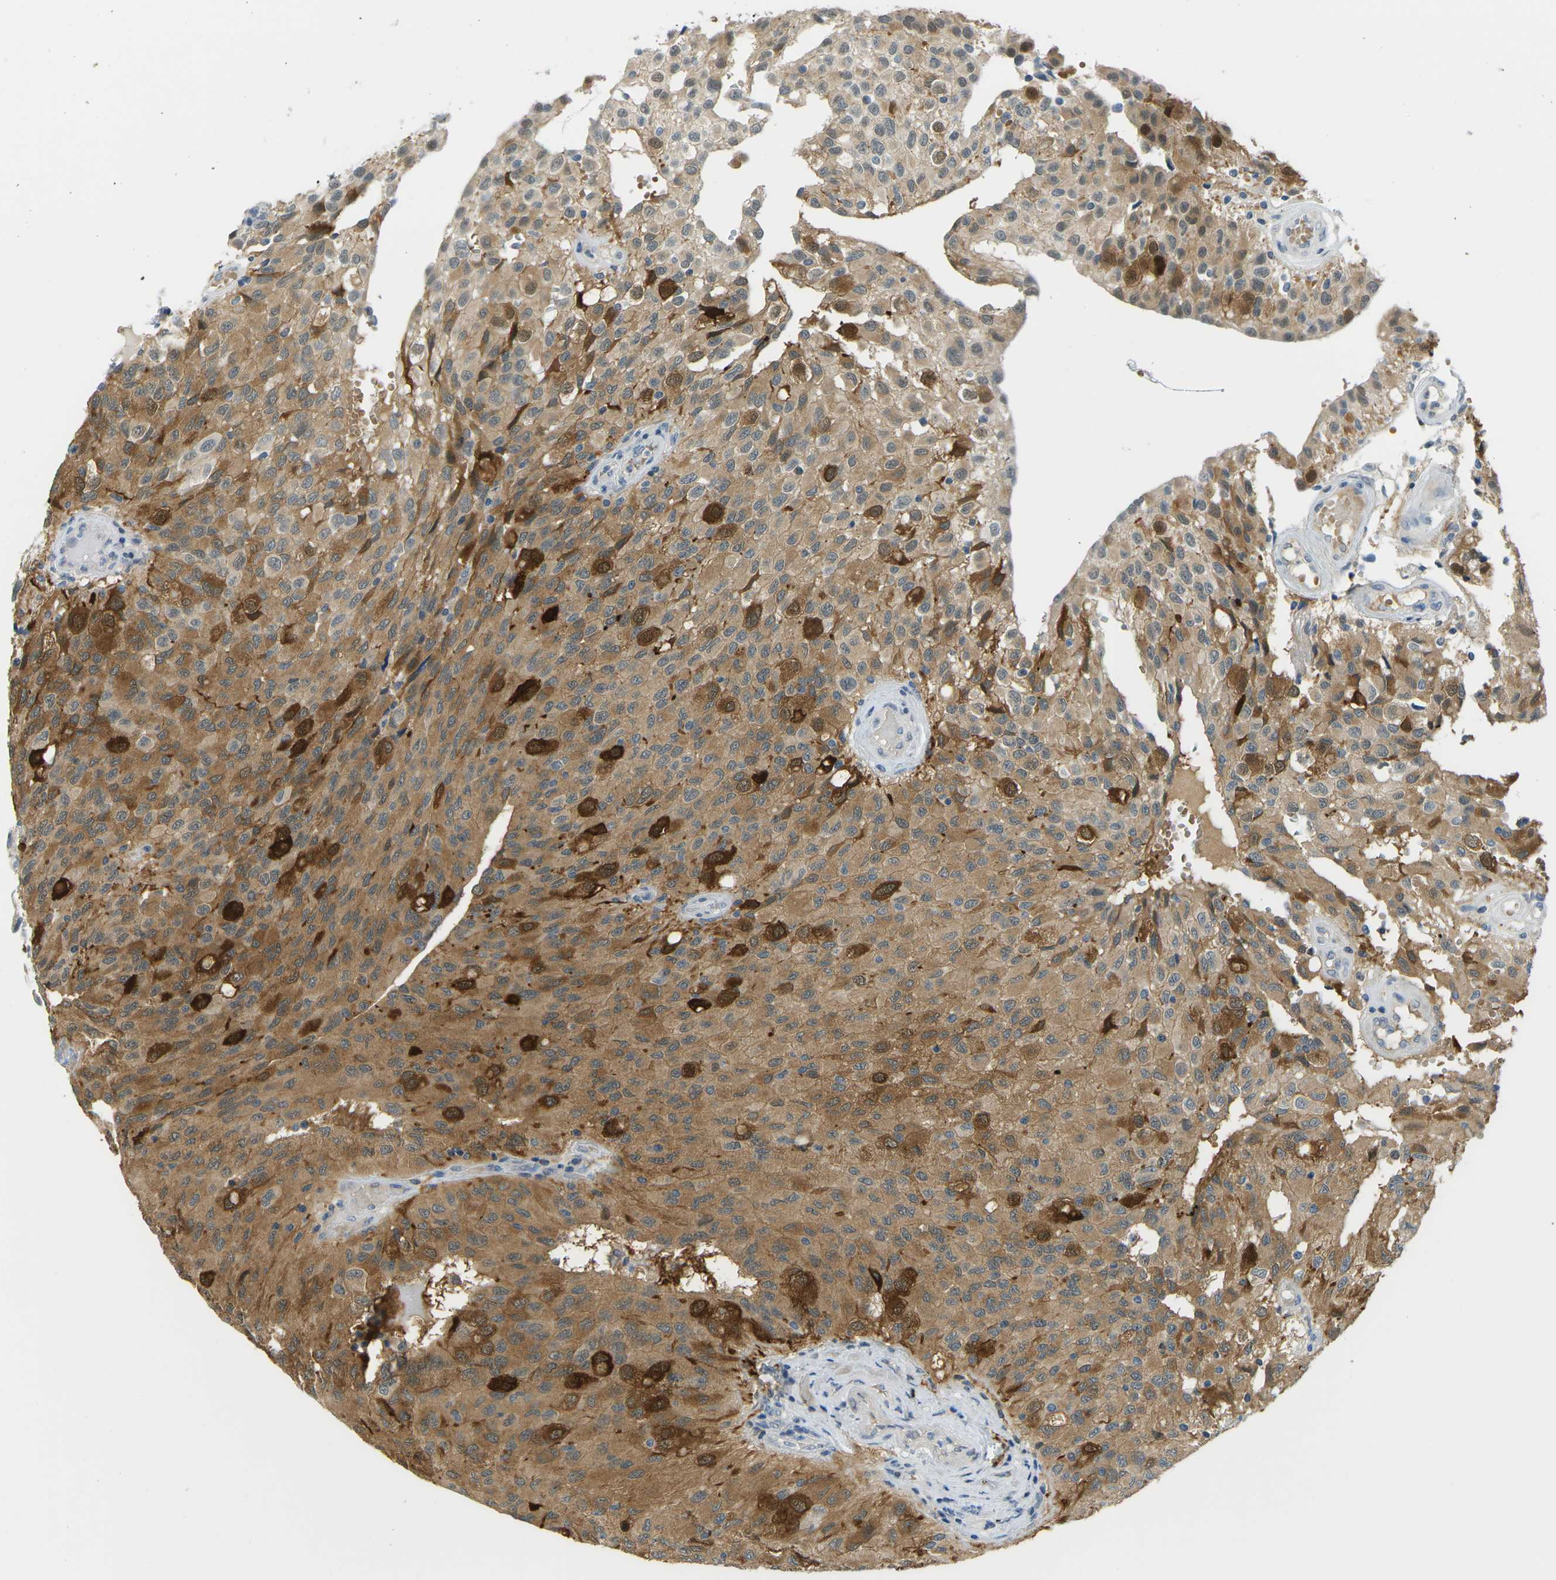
{"staining": {"intensity": "moderate", "quantity": ">75%", "location": "cytoplasmic/membranous"}, "tissue": "glioma", "cell_type": "Tumor cells", "image_type": "cancer", "snomed": [{"axis": "morphology", "description": "Glioma, malignant, High grade"}, {"axis": "topography", "description": "Brain"}], "caption": "Glioma tissue demonstrates moderate cytoplasmic/membranous staining in approximately >75% of tumor cells, visualized by immunohistochemistry. (IHC, brightfield microscopy, high magnification).", "gene": "PSAT1", "patient": {"sex": "male", "age": 32}}